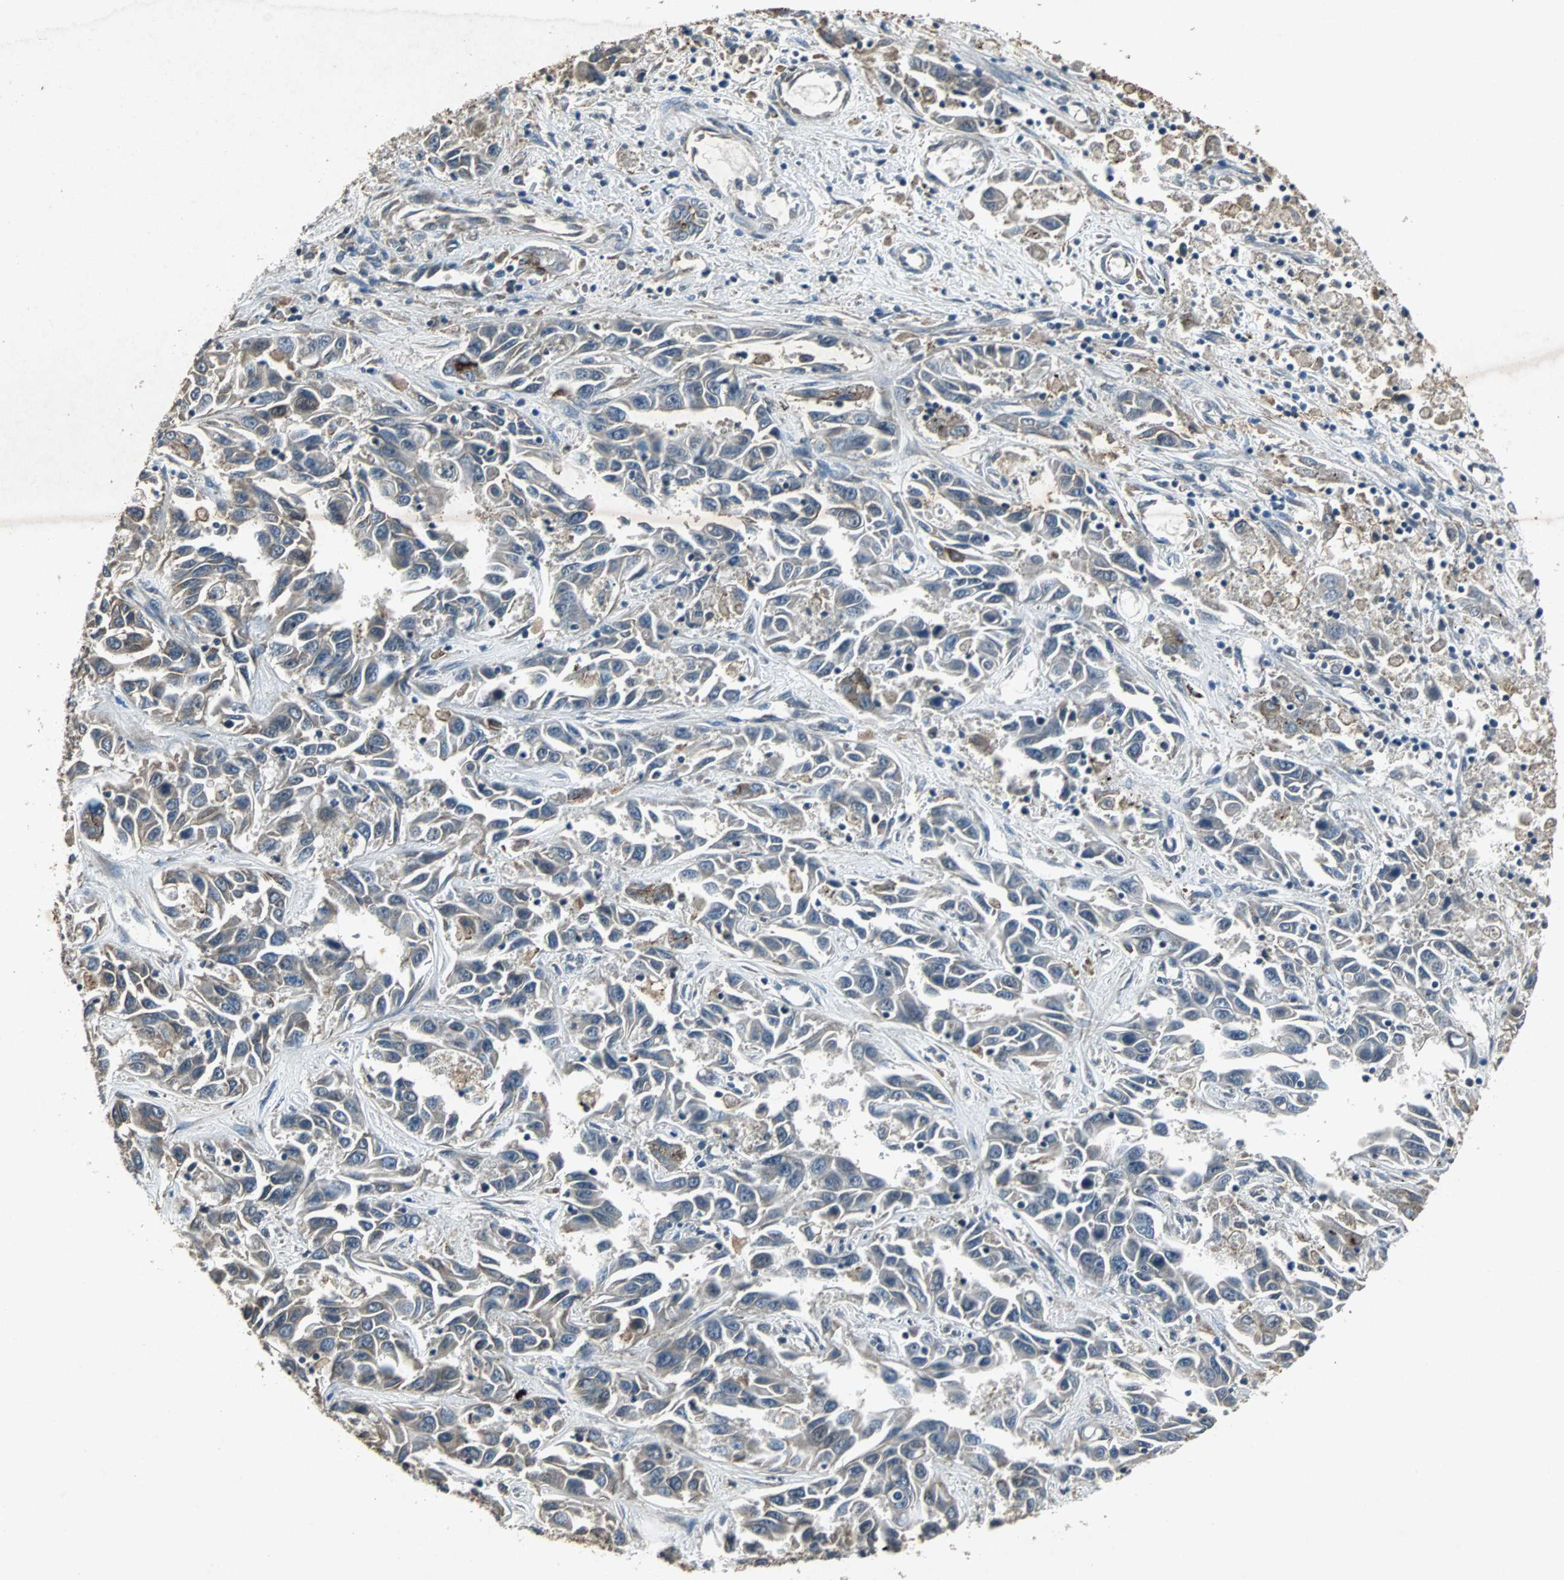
{"staining": {"intensity": "weak", "quantity": ">75%", "location": "cytoplasmic/membranous"}, "tissue": "liver cancer", "cell_type": "Tumor cells", "image_type": "cancer", "snomed": [{"axis": "morphology", "description": "Cholangiocarcinoma"}, {"axis": "topography", "description": "Liver"}], "caption": "High-power microscopy captured an IHC image of cholangiocarcinoma (liver), revealing weak cytoplasmic/membranous expression in approximately >75% of tumor cells. (DAB IHC with brightfield microscopy, high magnification).", "gene": "SOS1", "patient": {"sex": "female", "age": 52}}